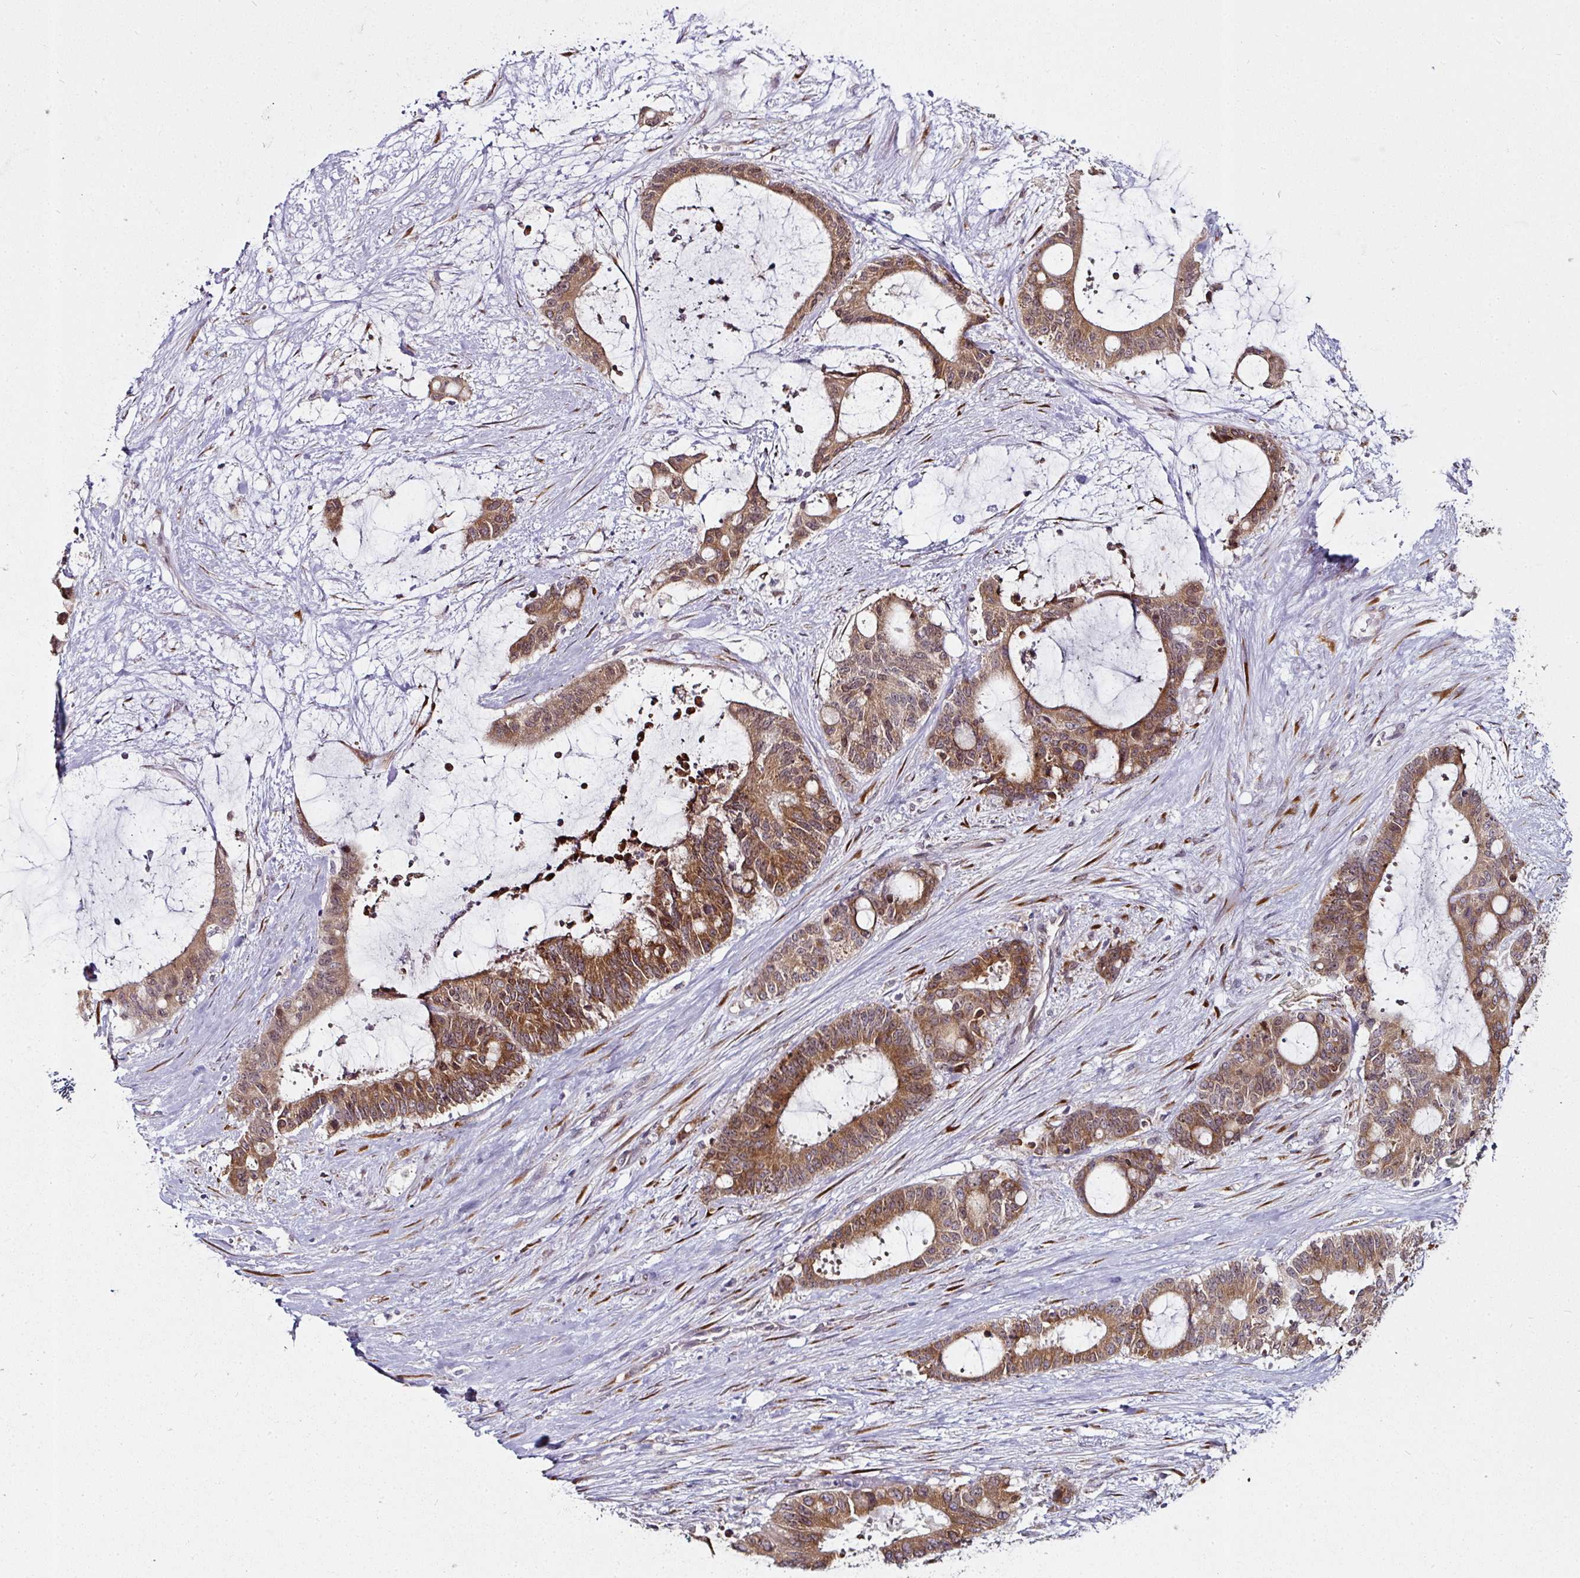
{"staining": {"intensity": "moderate", "quantity": ">75%", "location": "cytoplasmic/membranous"}, "tissue": "liver cancer", "cell_type": "Tumor cells", "image_type": "cancer", "snomed": [{"axis": "morphology", "description": "Normal tissue, NOS"}, {"axis": "morphology", "description": "Cholangiocarcinoma"}, {"axis": "topography", "description": "Liver"}, {"axis": "topography", "description": "Peripheral nerve tissue"}], "caption": "IHC (DAB) staining of liver cancer (cholangiocarcinoma) shows moderate cytoplasmic/membranous protein staining in approximately >75% of tumor cells.", "gene": "APOLD1", "patient": {"sex": "female", "age": 73}}